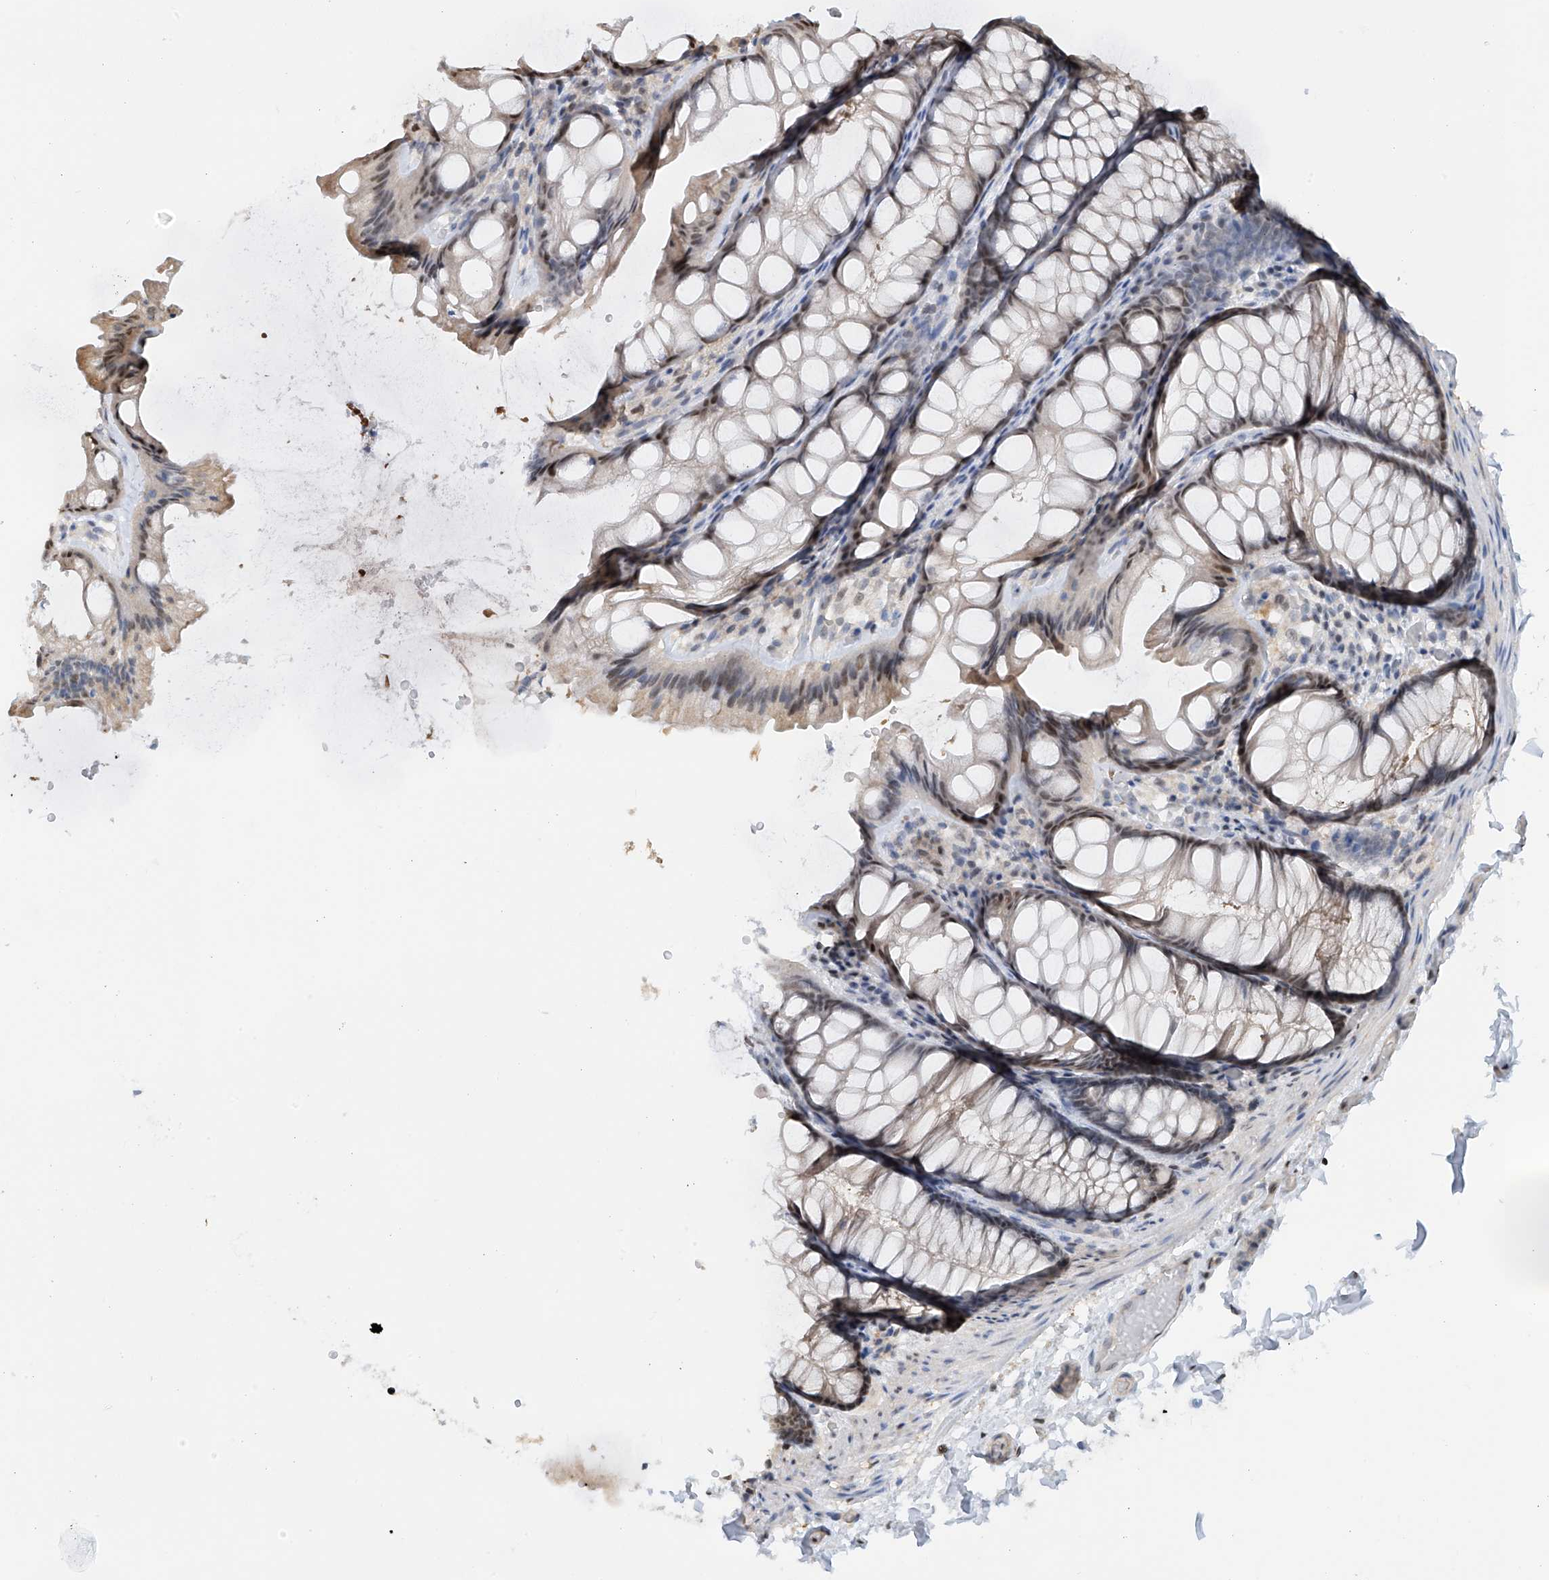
{"staining": {"intensity": "negative", "quantity": "none", "location": "none"}, "tissue": "colon", "cell_type": "Endothelial cells", "image_type": "normal", "snomed": [{"axis": "morphology", "description": "Normal tissue, NOS"}, {"axis": "topography", "description": "Colon"}], "caption": "An immunohistochemistry image of benign colon is shown. There is no staining in endothelial cells of colon.", "gene": "PMM1", "patient": {"sex": "male", "age": 47}}